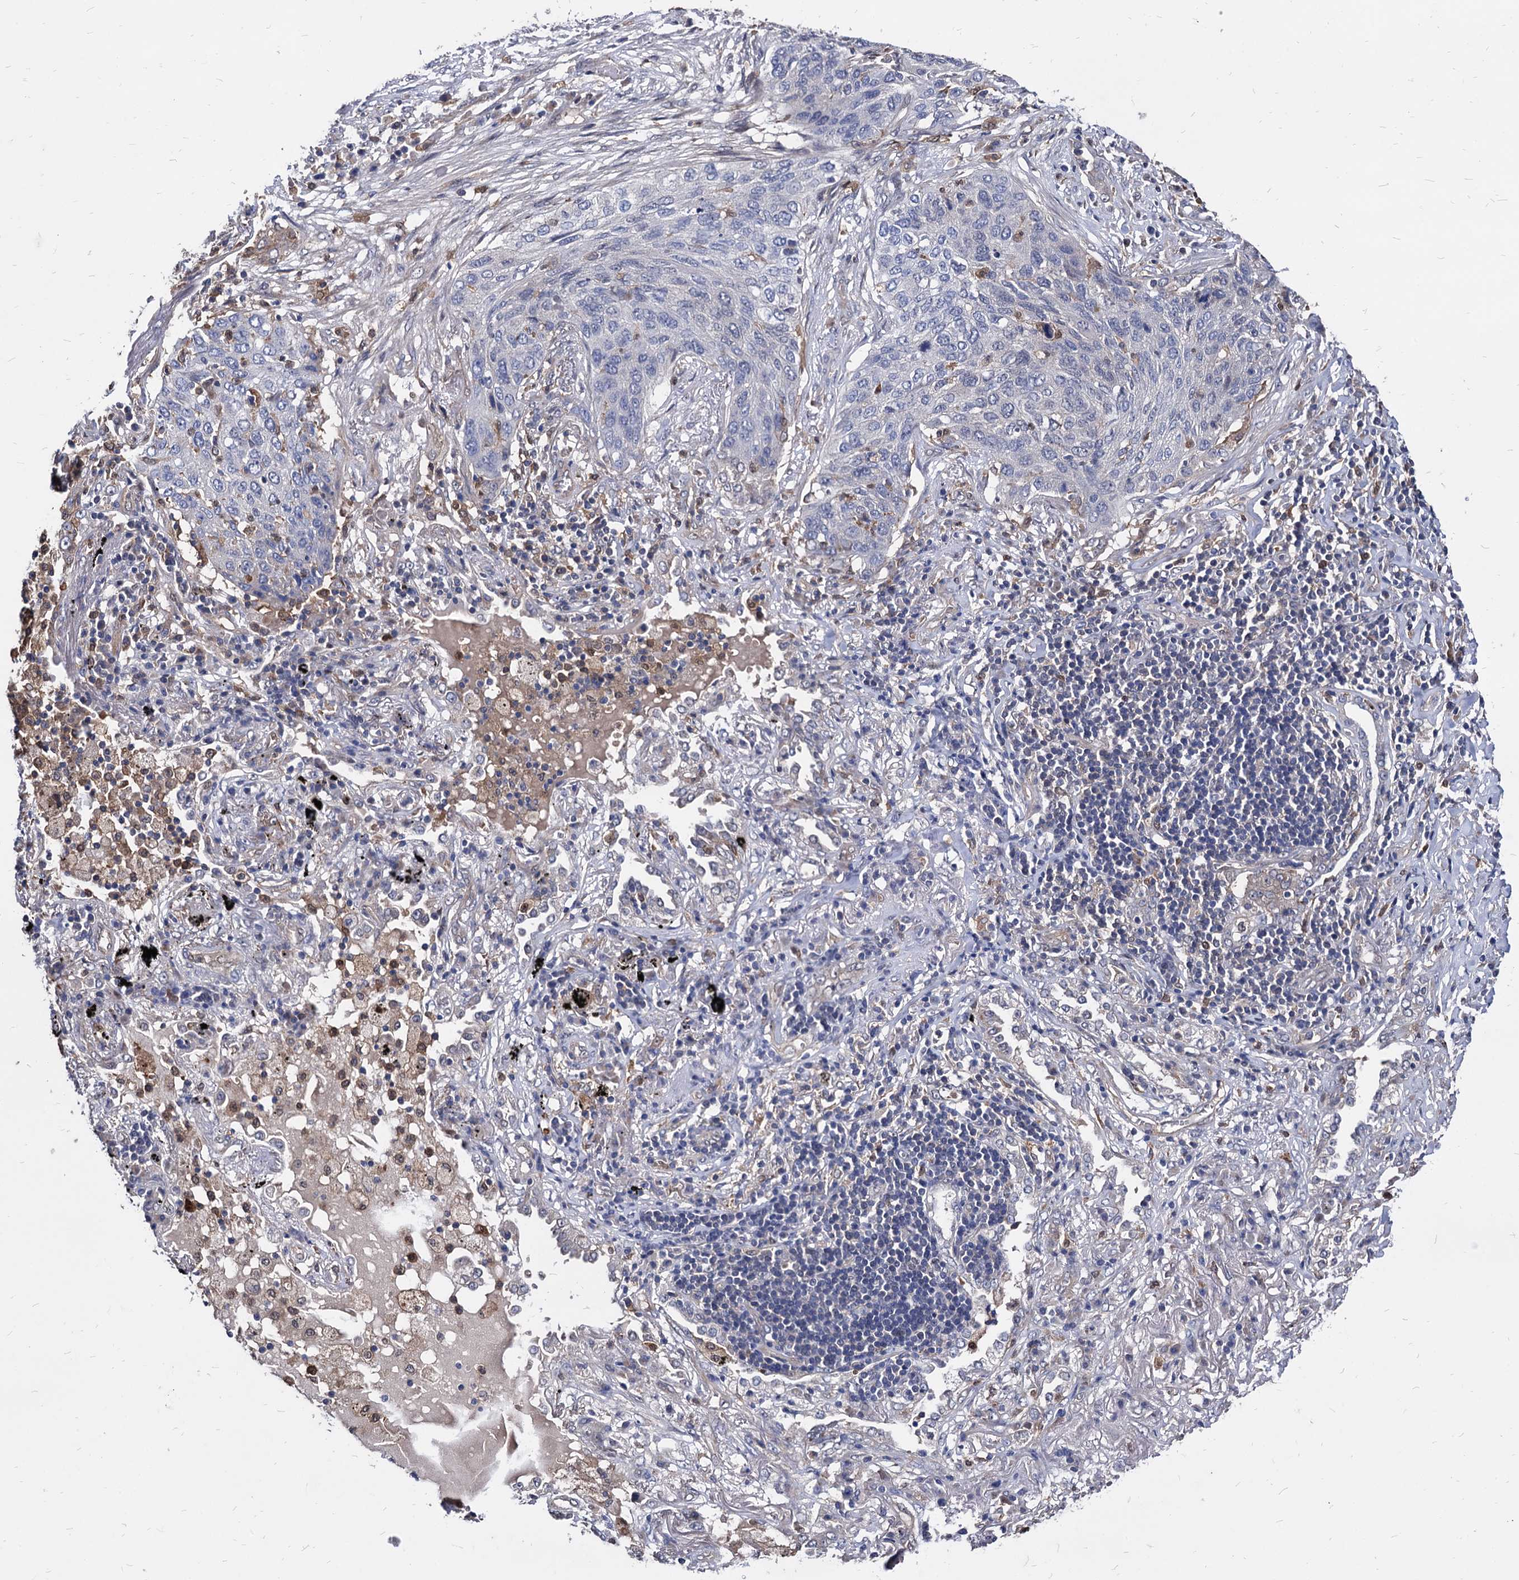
{"staining": {"intensity": "negative", "quantity": "none", "location": "none"}, "tissue": "lung cancer", "cell_type": "Tumor cells", "image_type": "cancer", "snomed": [{"axis": "morphology", "description": "Squamous cell carcinoma, NOS"}, {"axis": "topography", "description": "Lung"}], "caption": "DAB immunohistochemical staining of human lung cancer (squamous cell carcinoma) displays no significant positivity in tumor cells. (Stains: DAB immunohistochemistry (IHC) with hematoxylin counter stain, Microscopy: brightfield microscopy at high magnification).", "gene": "CPPED1", "patient": {"sex": "female", "age": 63}}